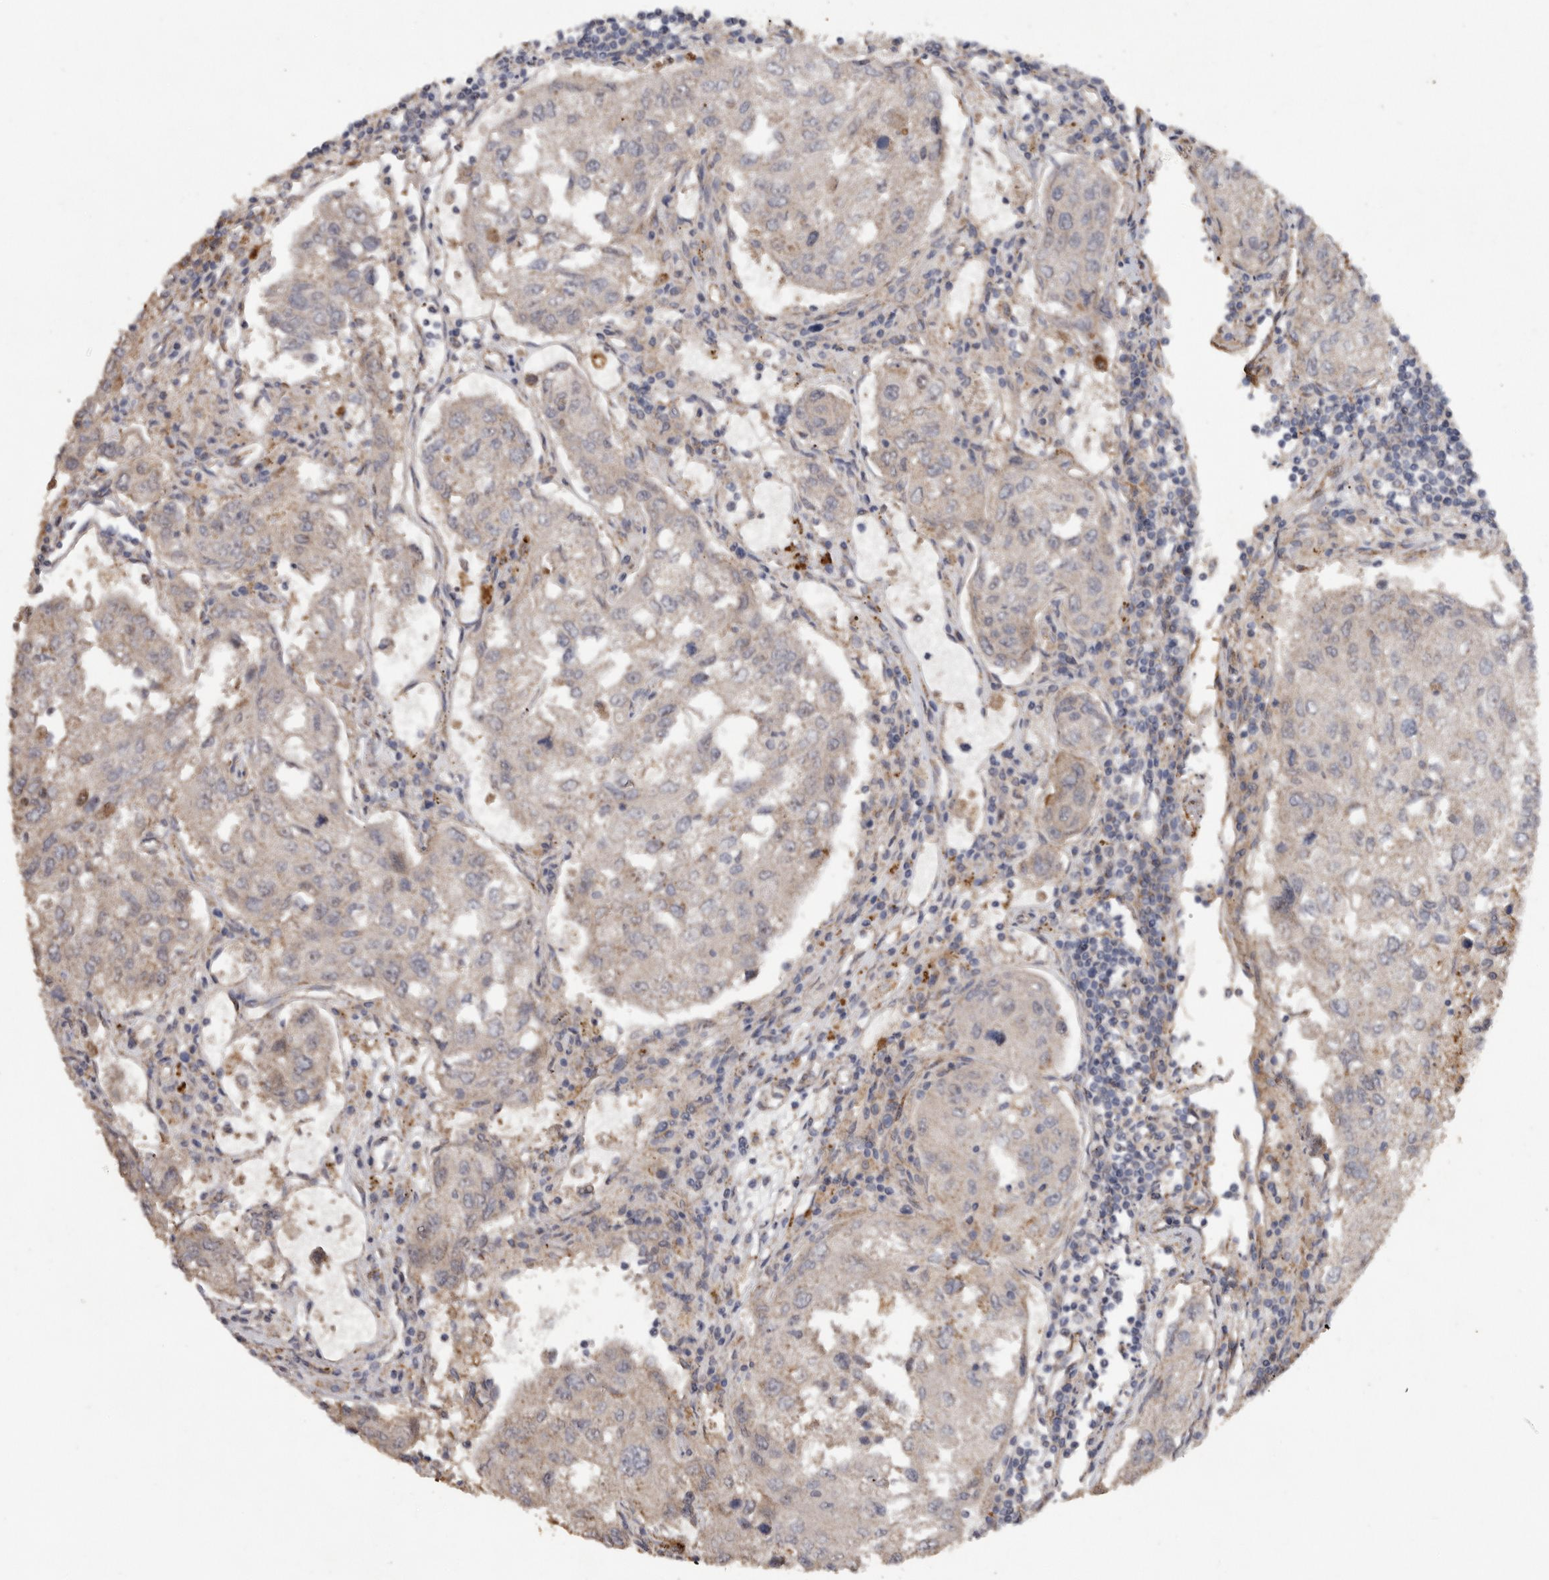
{"staining": {"intensity": "negative", "quantity": "none", "location": "none"}, "tissue": "urothelial cancer", "cell_type": "Tumor cells", "image_type": "cancer", "snomed": [{"axis": "morphology", "description": "Urothelial carcinoma, High grade"}, {"axis": "topography", "description": "Lymph node"}, {"axis": "topography", "description": "Urinary bladder"}], "caption": "High magnification brightfield microscopy of urothelial cancer stained with DAB (brown) and counterstained with hematoxylin (blue): tumor cells show no significant expression. Brightfield microscopy of immunohistochemistry (IHC) stained with DAB (3,3'-diaminobenzidine) (brown) and hematoxylin (blue), captured at high magnification.", "gene": "PODXL2", "patient": {"sex": "male", "age": 51}}